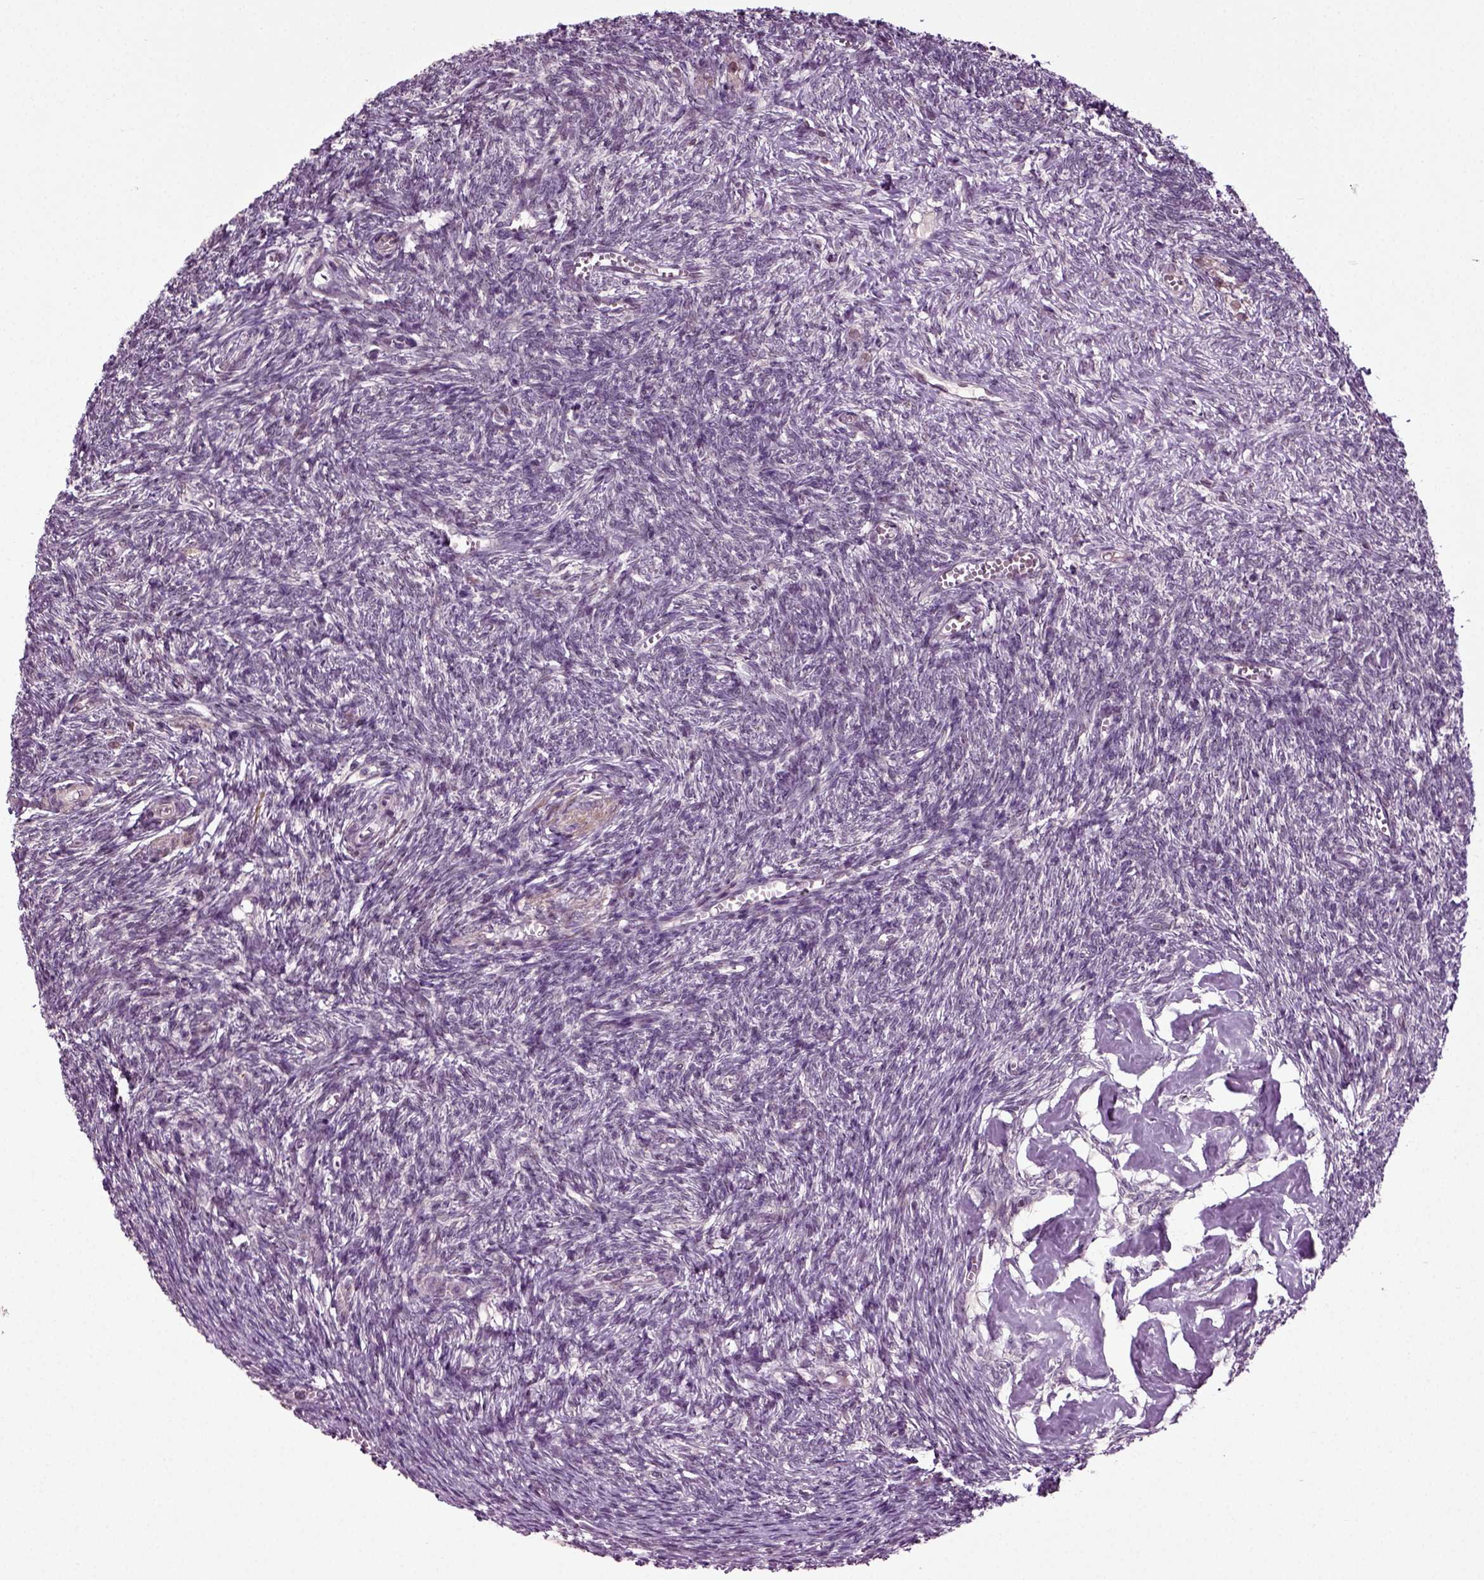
{"staining": {"intensity": "moderate", "quantity": ">75%", "location": "cytoplasmic/membranous"}, "tissue": "ovary", "cell_type": "Follicle cells", "image_type": "normal", "snomed": [{"axis": "morphology", "description": "Normal tissue, NOS"}, {"axis": "topography", "description": "Ovary"}], "caption": "Ovary was stained to show a protein in brown. There is medium levels of moderate cytoplasmic/membranous expression in about >75% of follicle cells. The staining was performed using DAB (3,3'-diaminobenzidine) to visualize the protein expression in brown, while the nuclei were stained in blue with hematoxylin (Magnification: 20x).", "gene": "KNSTRN", "patient": {"sex": "female", "age": 43}}